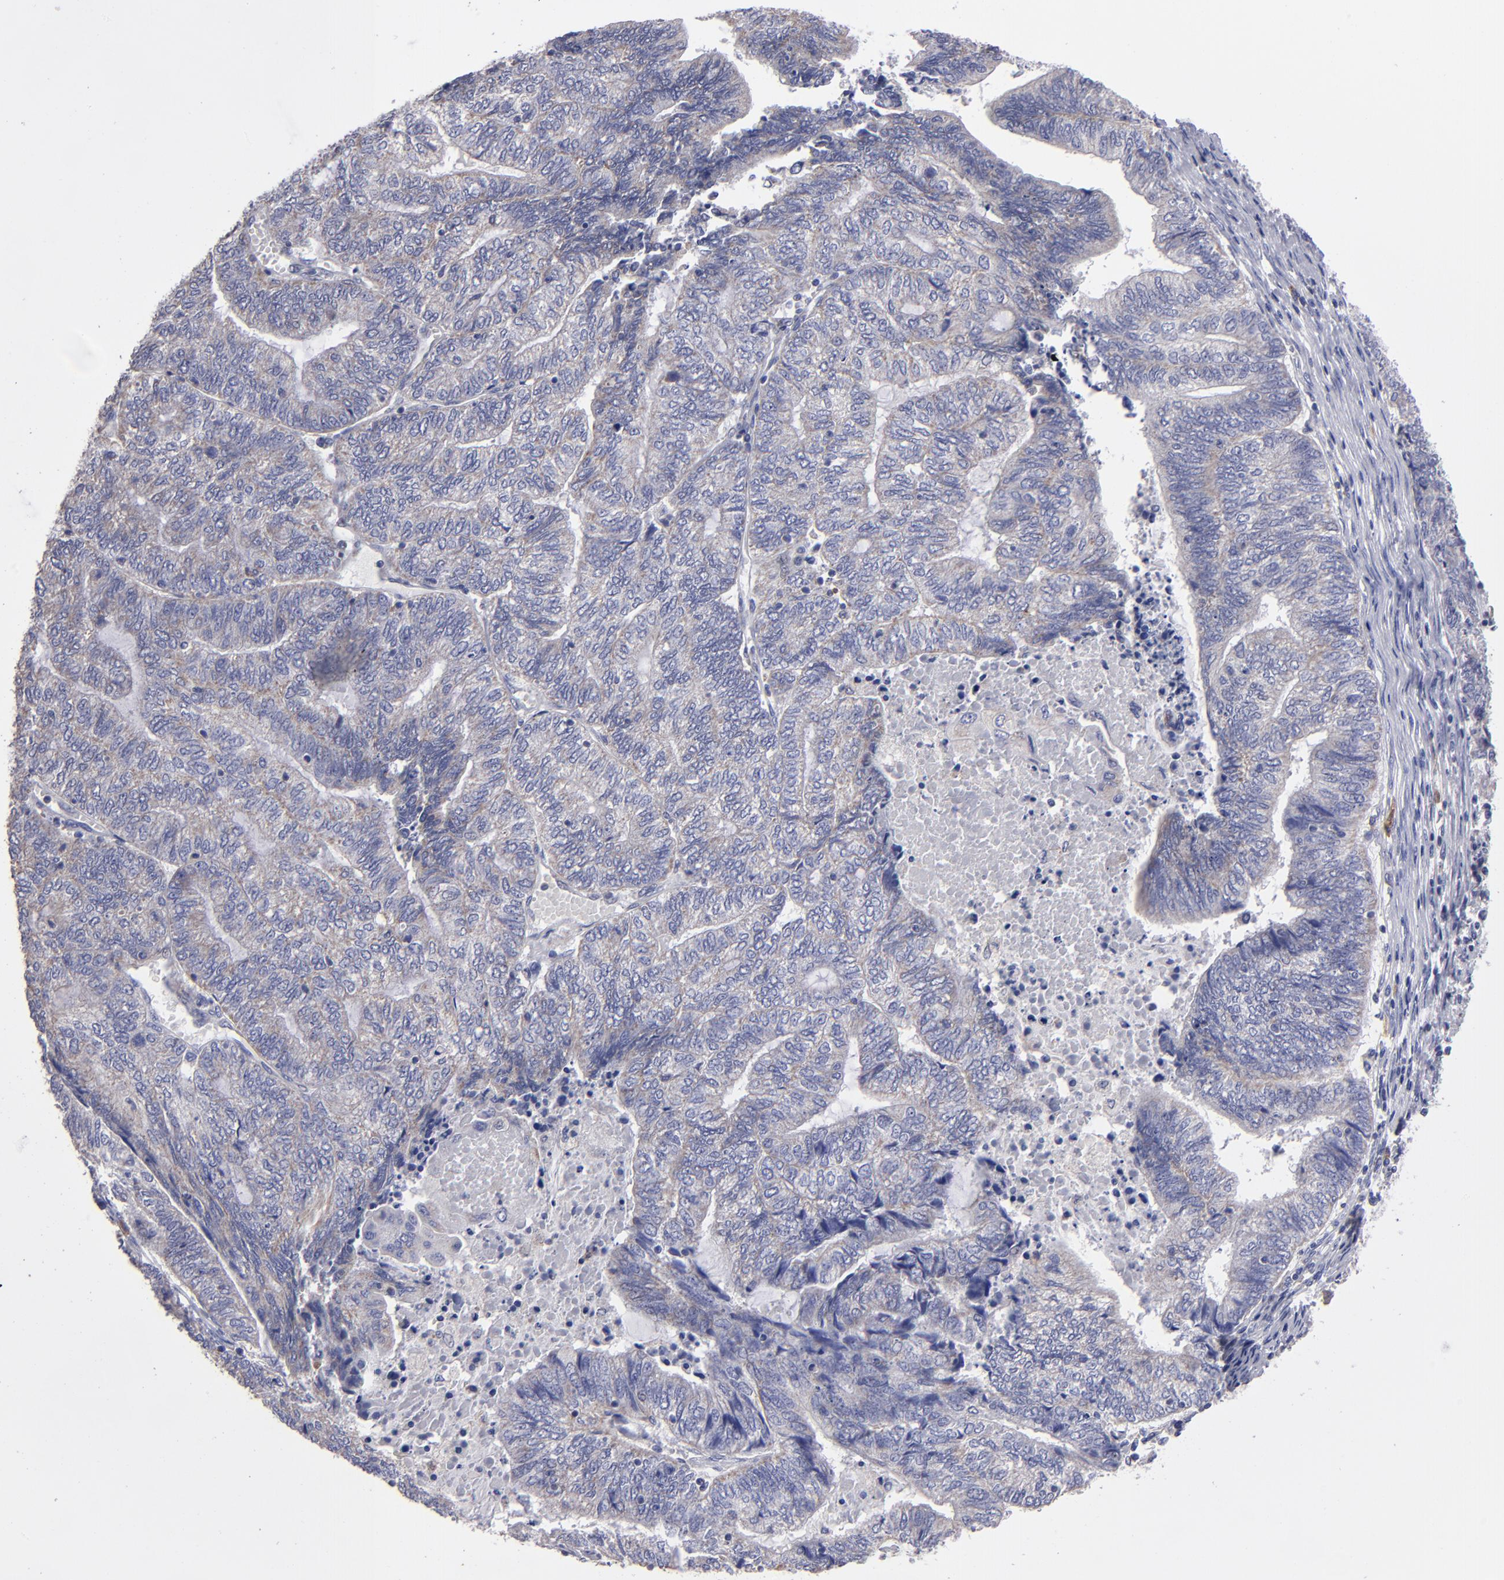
{"staining": {"intensity": "weak", "quantity": ">75%", "location": "cytoplasmic/membranous"}, "tissue": "endometrial cancer", "cell_type": "Tumor cells", "image_type": "cancer", "snomed": [{"axis": "morphology", "description": "Adenocarcinoma, NOS"}, {"axis": "topography", "description": "Uterus"}, {"axis": "topography", "description": "Endometrium"}], "caption": "Immunohistochemical staining of endometrial adenocarcinoma shows low levels of weak cytoplasmic/membranous staining in about >75% of tumor cells.", "gene": "FGR", "patient": {"sex": "female", "age": 70}}